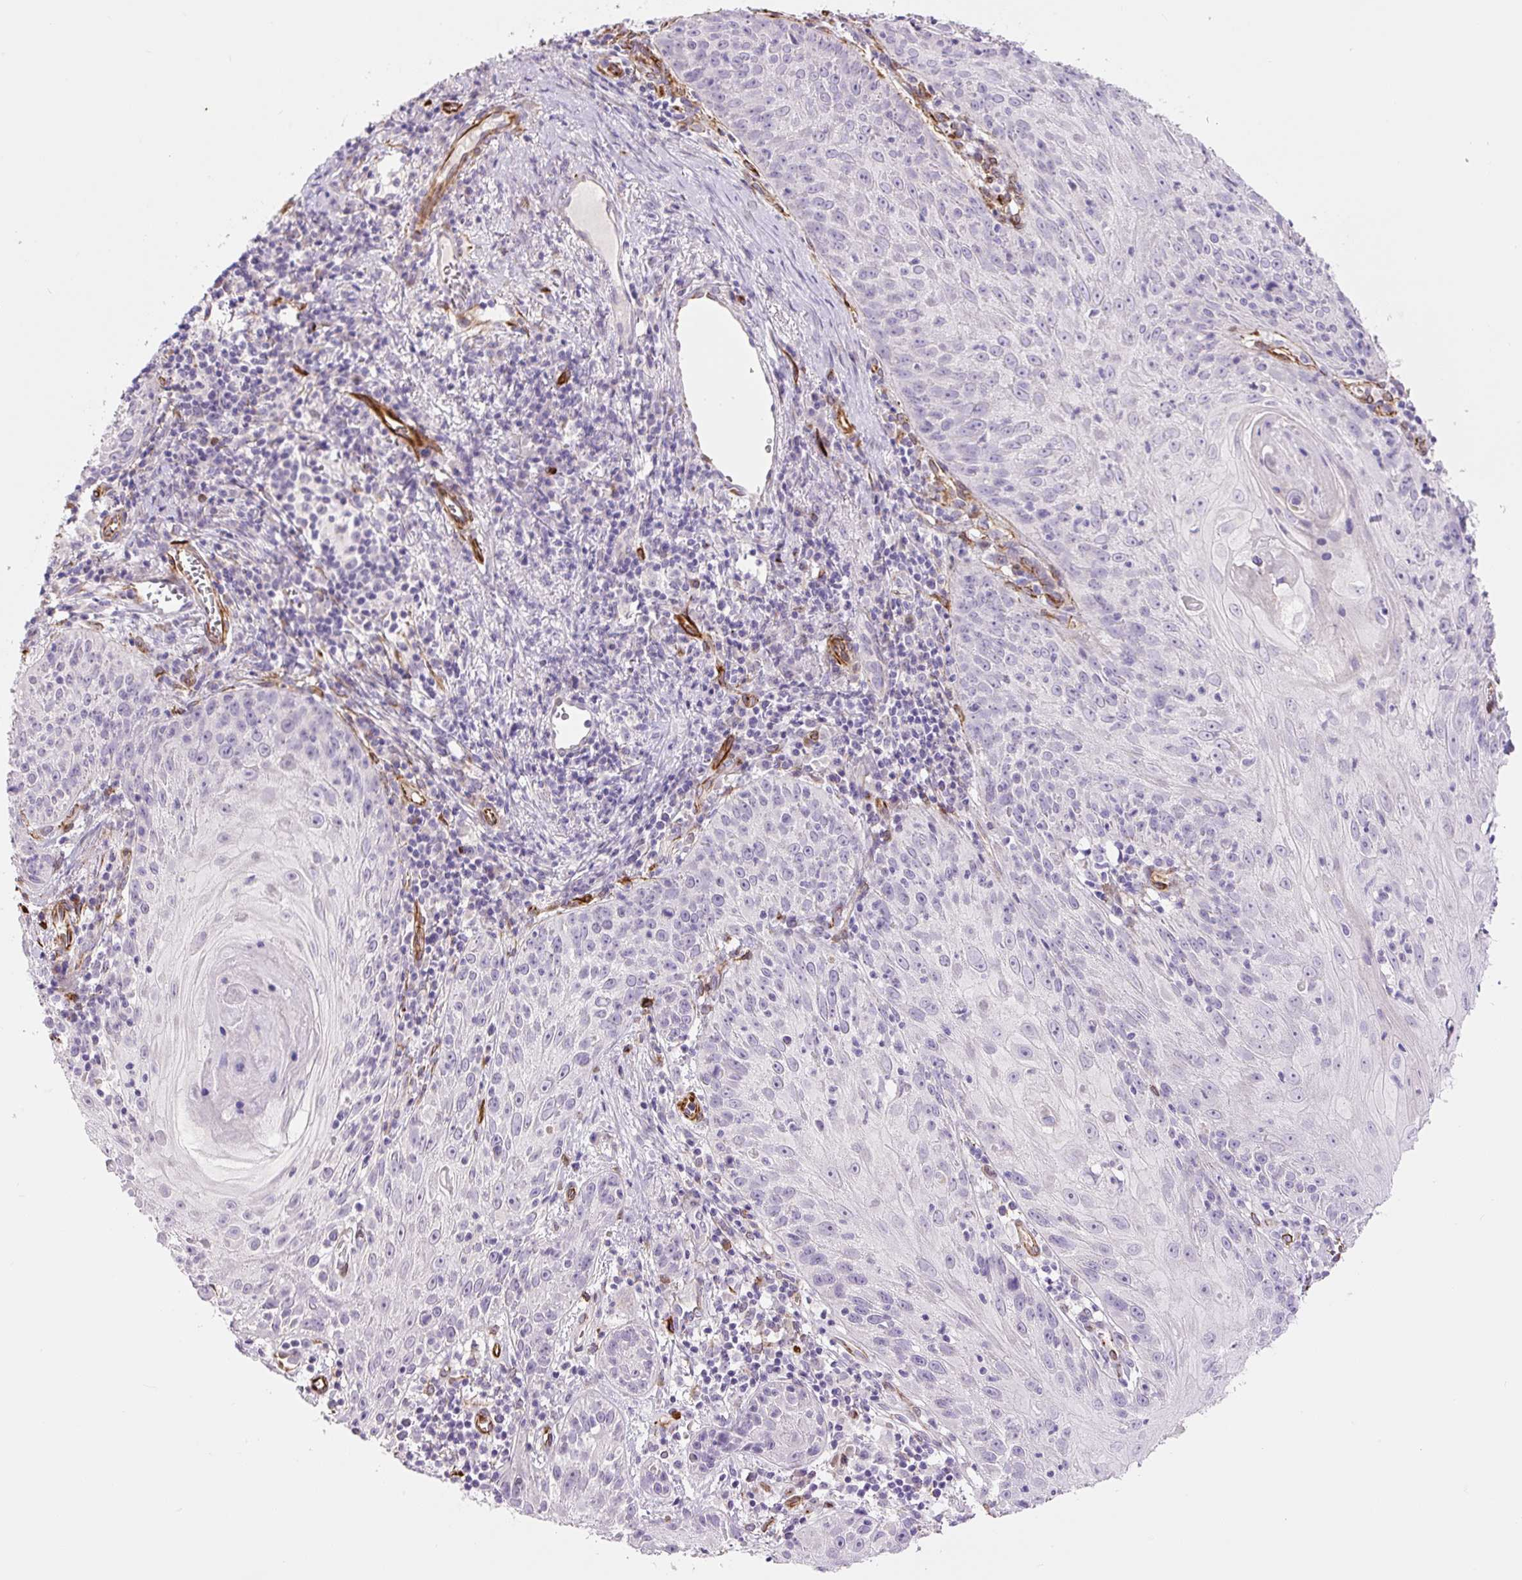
{"staining": {"intensity": "negative", "quantity": "none", "location": "none"}, "tissue": "skin cancer", "cell_type": "Tumor cells", "image_type": "cancer", "snomed": [{"axis": "morphology", "description": "Squamous cell carcinoma, NOS"}, {"axis": "topography", "description": "Skin"}, {"axis": "topography", "description": "Vulva"}], "caption": "A micrograph of skin cancer (squamous cell carcinoma) stained for a protein demonstrates no brown staining in tumor cells.", "gene": "NES", "patient": {"sex": "female", "age": 76}}